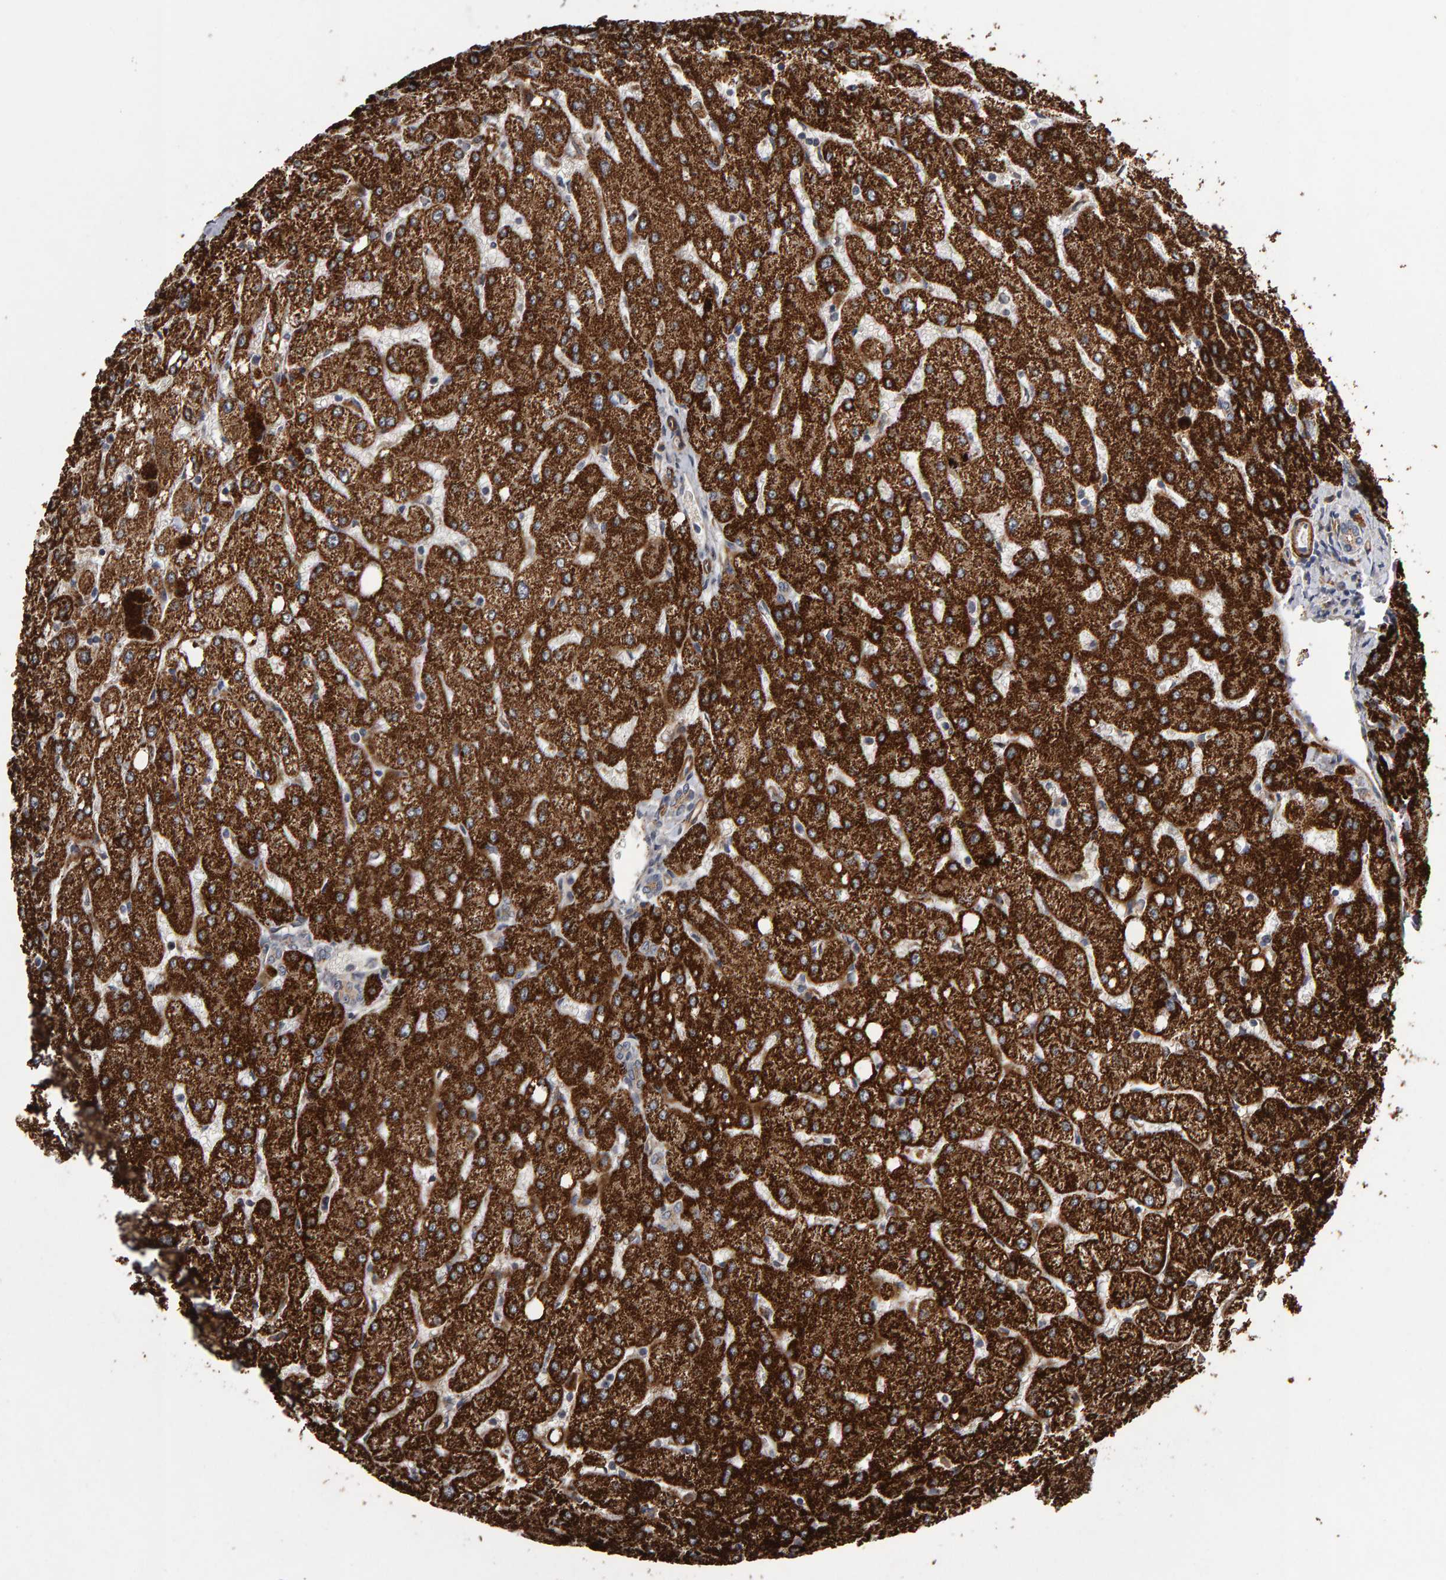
{"staining": {"intensity": "moderate", "quantity": ">75%", "location": "cytoplasmic/membranous"}, "tissue": "liver", "cell_type": "Cholangiocytes", "image_type": "normal", "snomed": [{"axis": "morphology", "description": "Normal tissue, NOS"}, {"axis": "topography", "description": "Liver"}], "caption": "Immunohistochemical staining of benign liver demonstrates moderate cytoplasmic/membranous protein positivity in about >75% of cholangiocytes. The staining was performed using DAB (3,3'-diaminobenzidine) to visualize the protein expression in brown, while the nuclei were stained in blue with hematoxylin (Magnification: 20x).", "gene": "CANT1", "patient": {"sex": "female", "age": 54}}